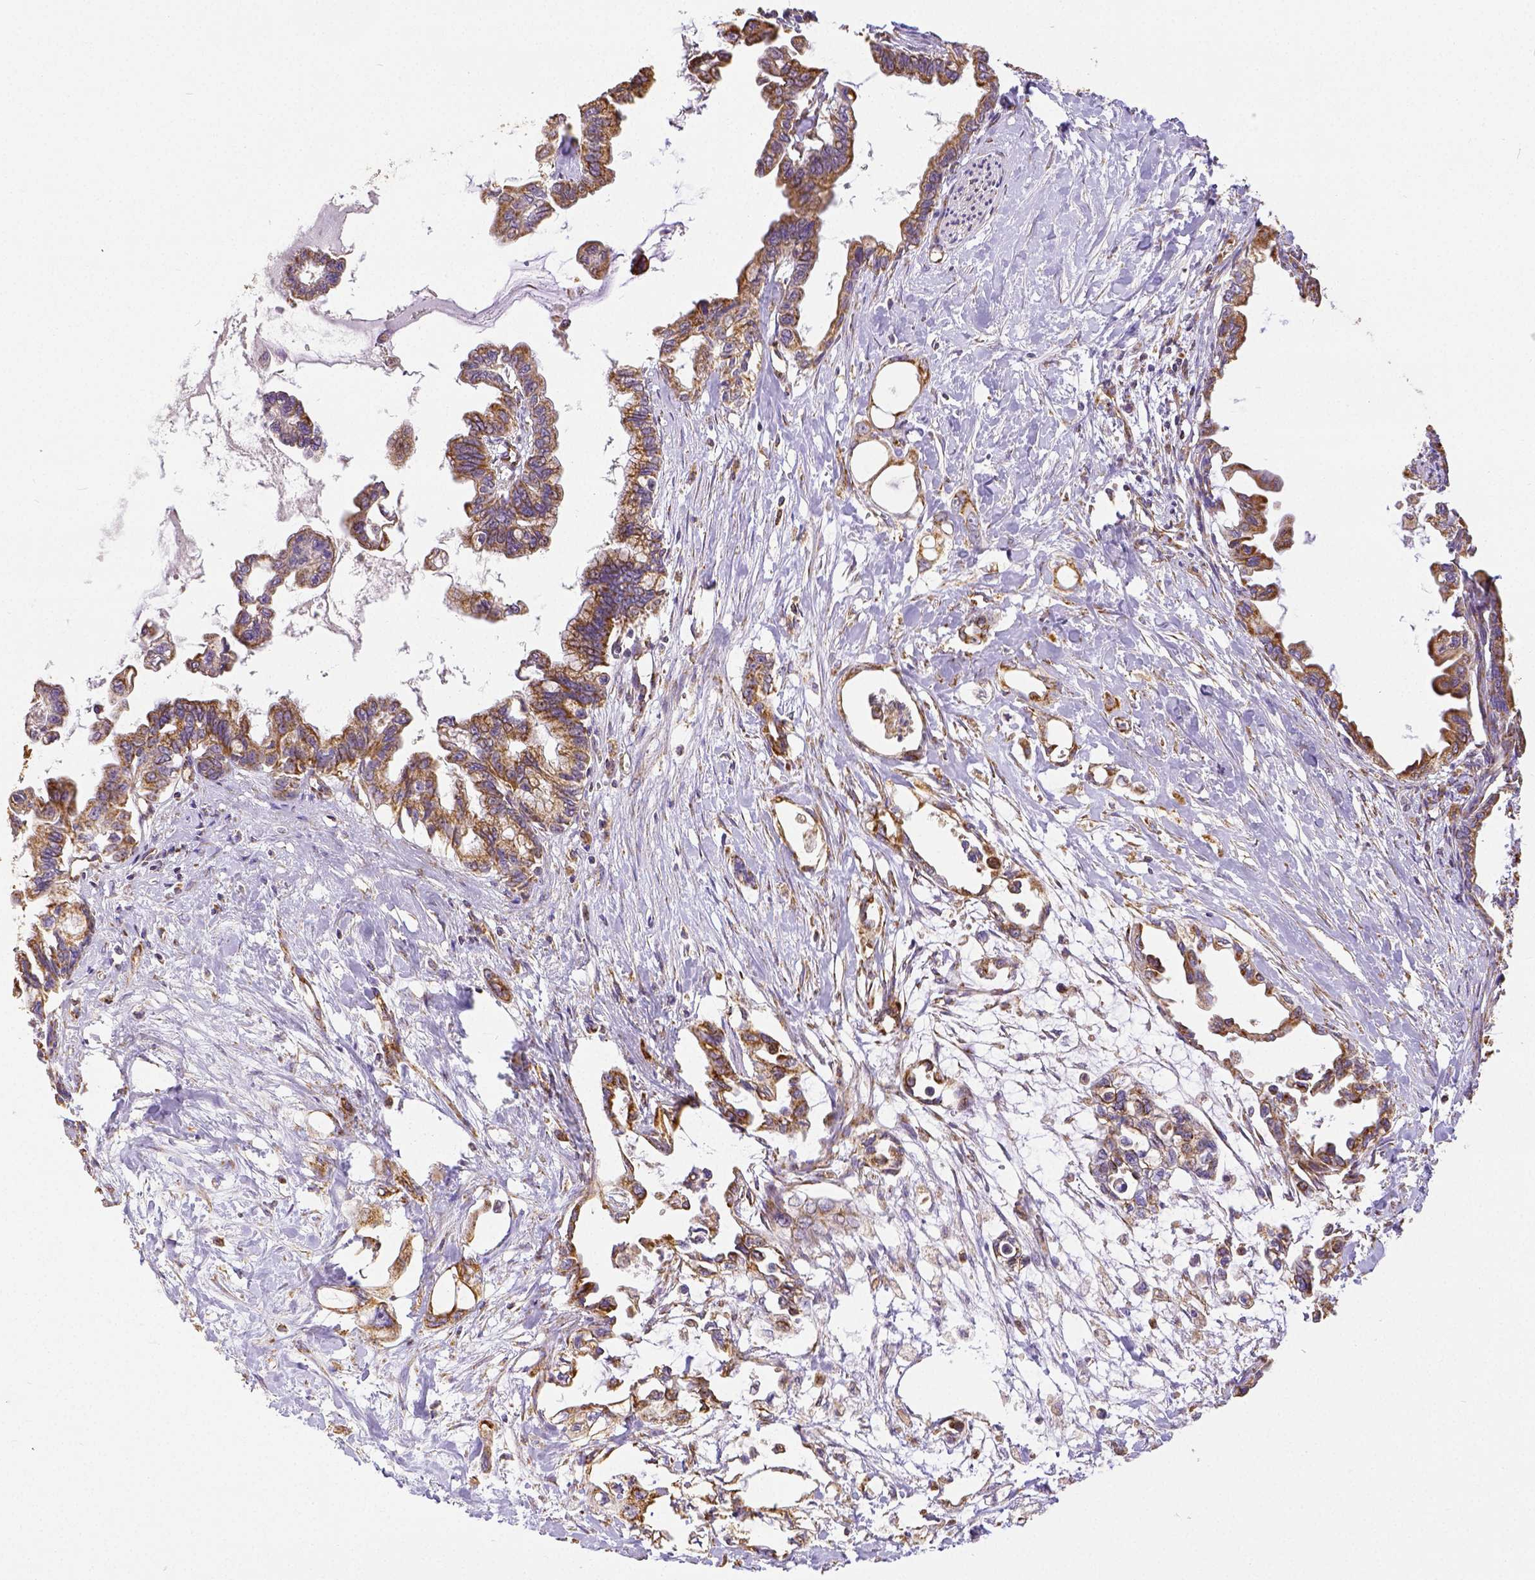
{"staining": {"intensity": "moderate", "quantity": ">75%", "location": "cytoplasmic/membranous"}, "tissue": "pancreatic cancer", "cell_type": "Tumor cells", "image_type": "cancer", "snomed": [{"axis": "morphology", "description": "Adenocarcinoma, NOS"}, {"axis": "topography", "description": "Pancreas"}], "caption": "IHC histopathology image of neoplastic tissue: human pancreatic cancer stained using immunohistochemistry exhibits medium levels of moderate protein expression localized specifically in the cytoplasmic/membranous of tumor cells, appearing as a cytoplasmic/membranous brown color.", "gene": "SDHB", "patient": {"sex": "male", "age": 61}}